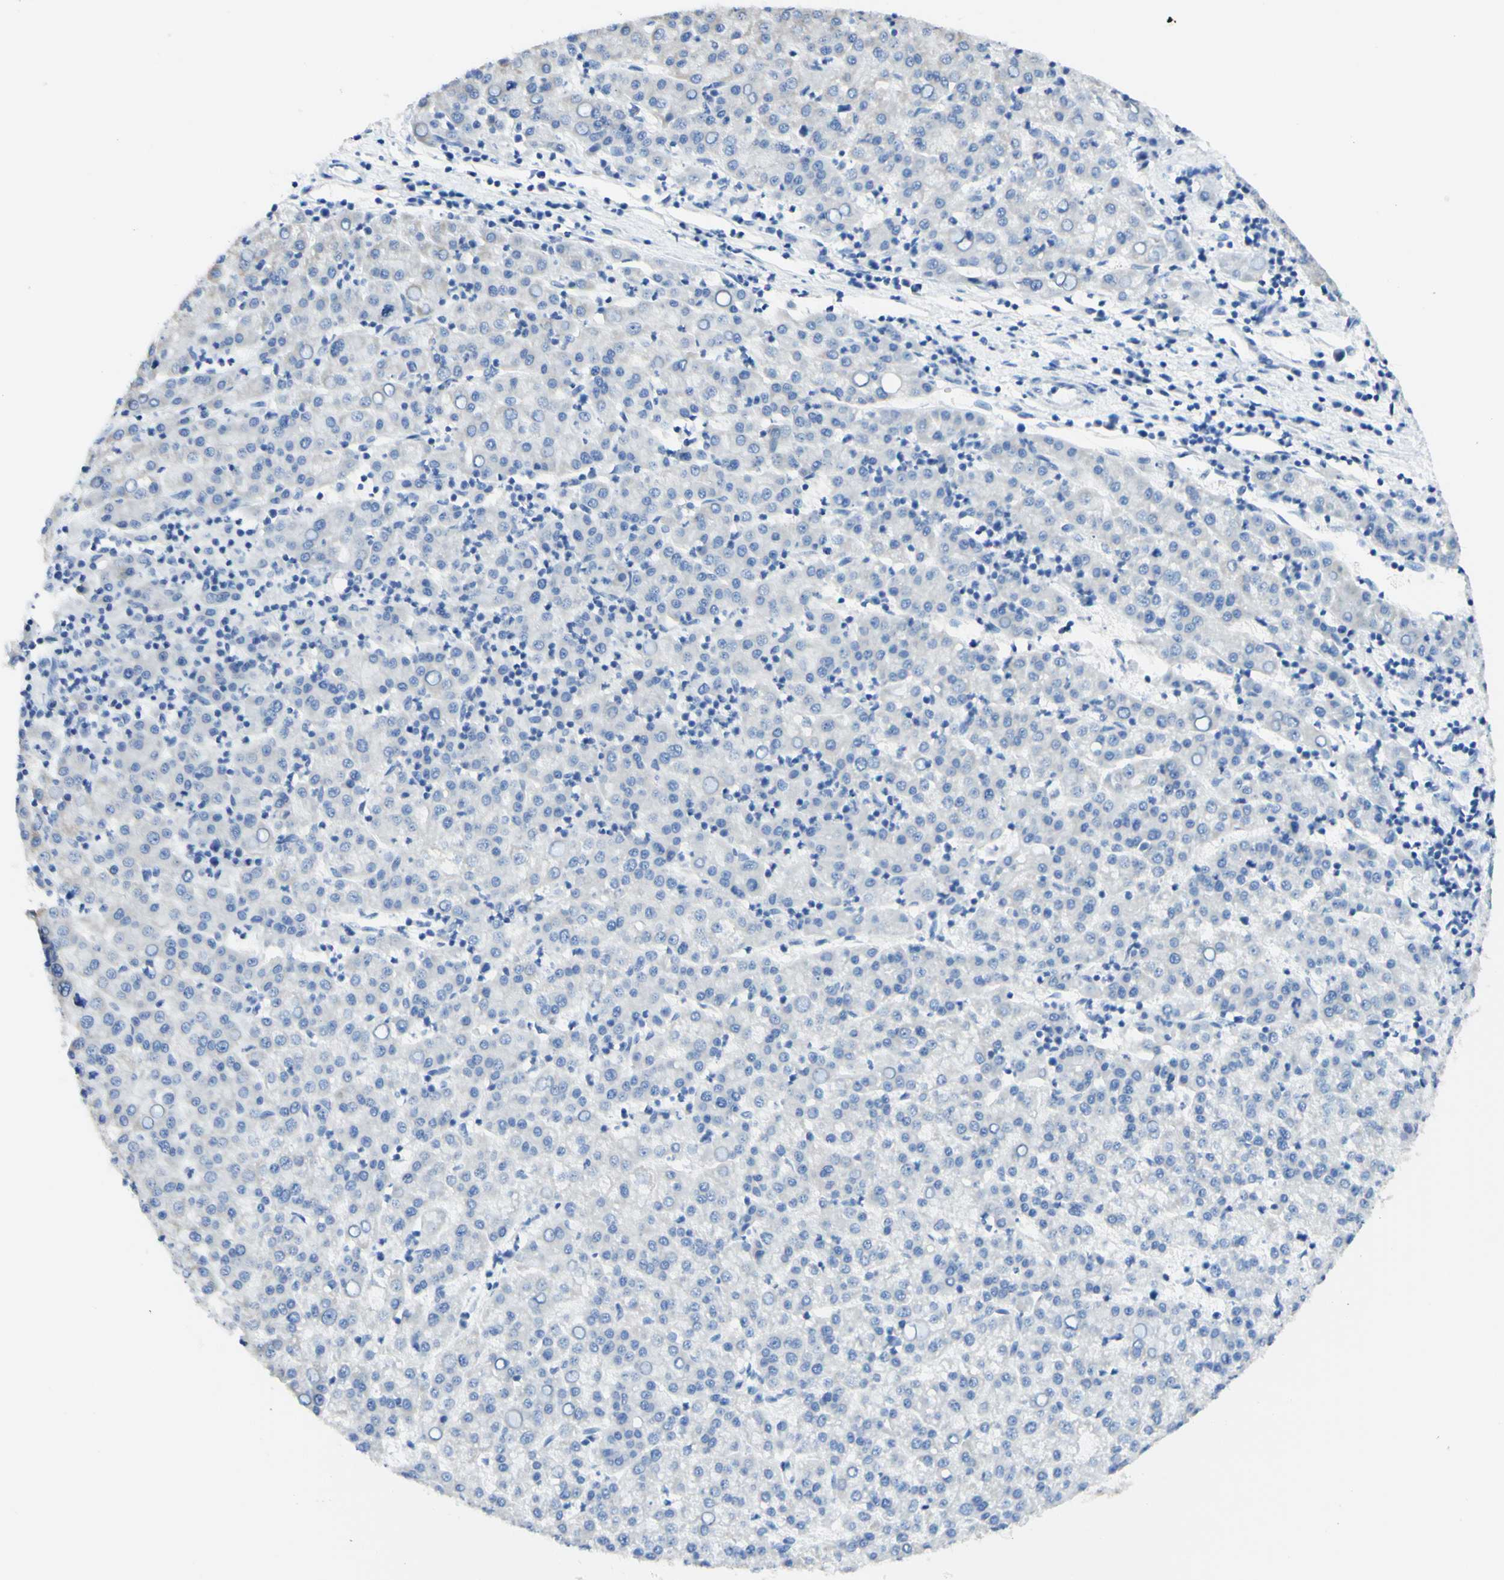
{"staining": {"intensity": "negative", "quantity": "none", "location": "none"}, "tissue": "liver cancer", "cell_type": "Tumor cells", "image_type": "cancer", "snomed": [{"axis": "morphology", "description": "Carcinoma, Hepatocellular, NOS"}, {"axis": "topography", "description": "Liver"}], "caption": "An immunohistochemistry (IHC) histopathology image of liver cancer is shown. There is no staining in tumor cells of liver cancer.", "gene": "ARMC10", "patient": {"sex": "female", "age": 58}}